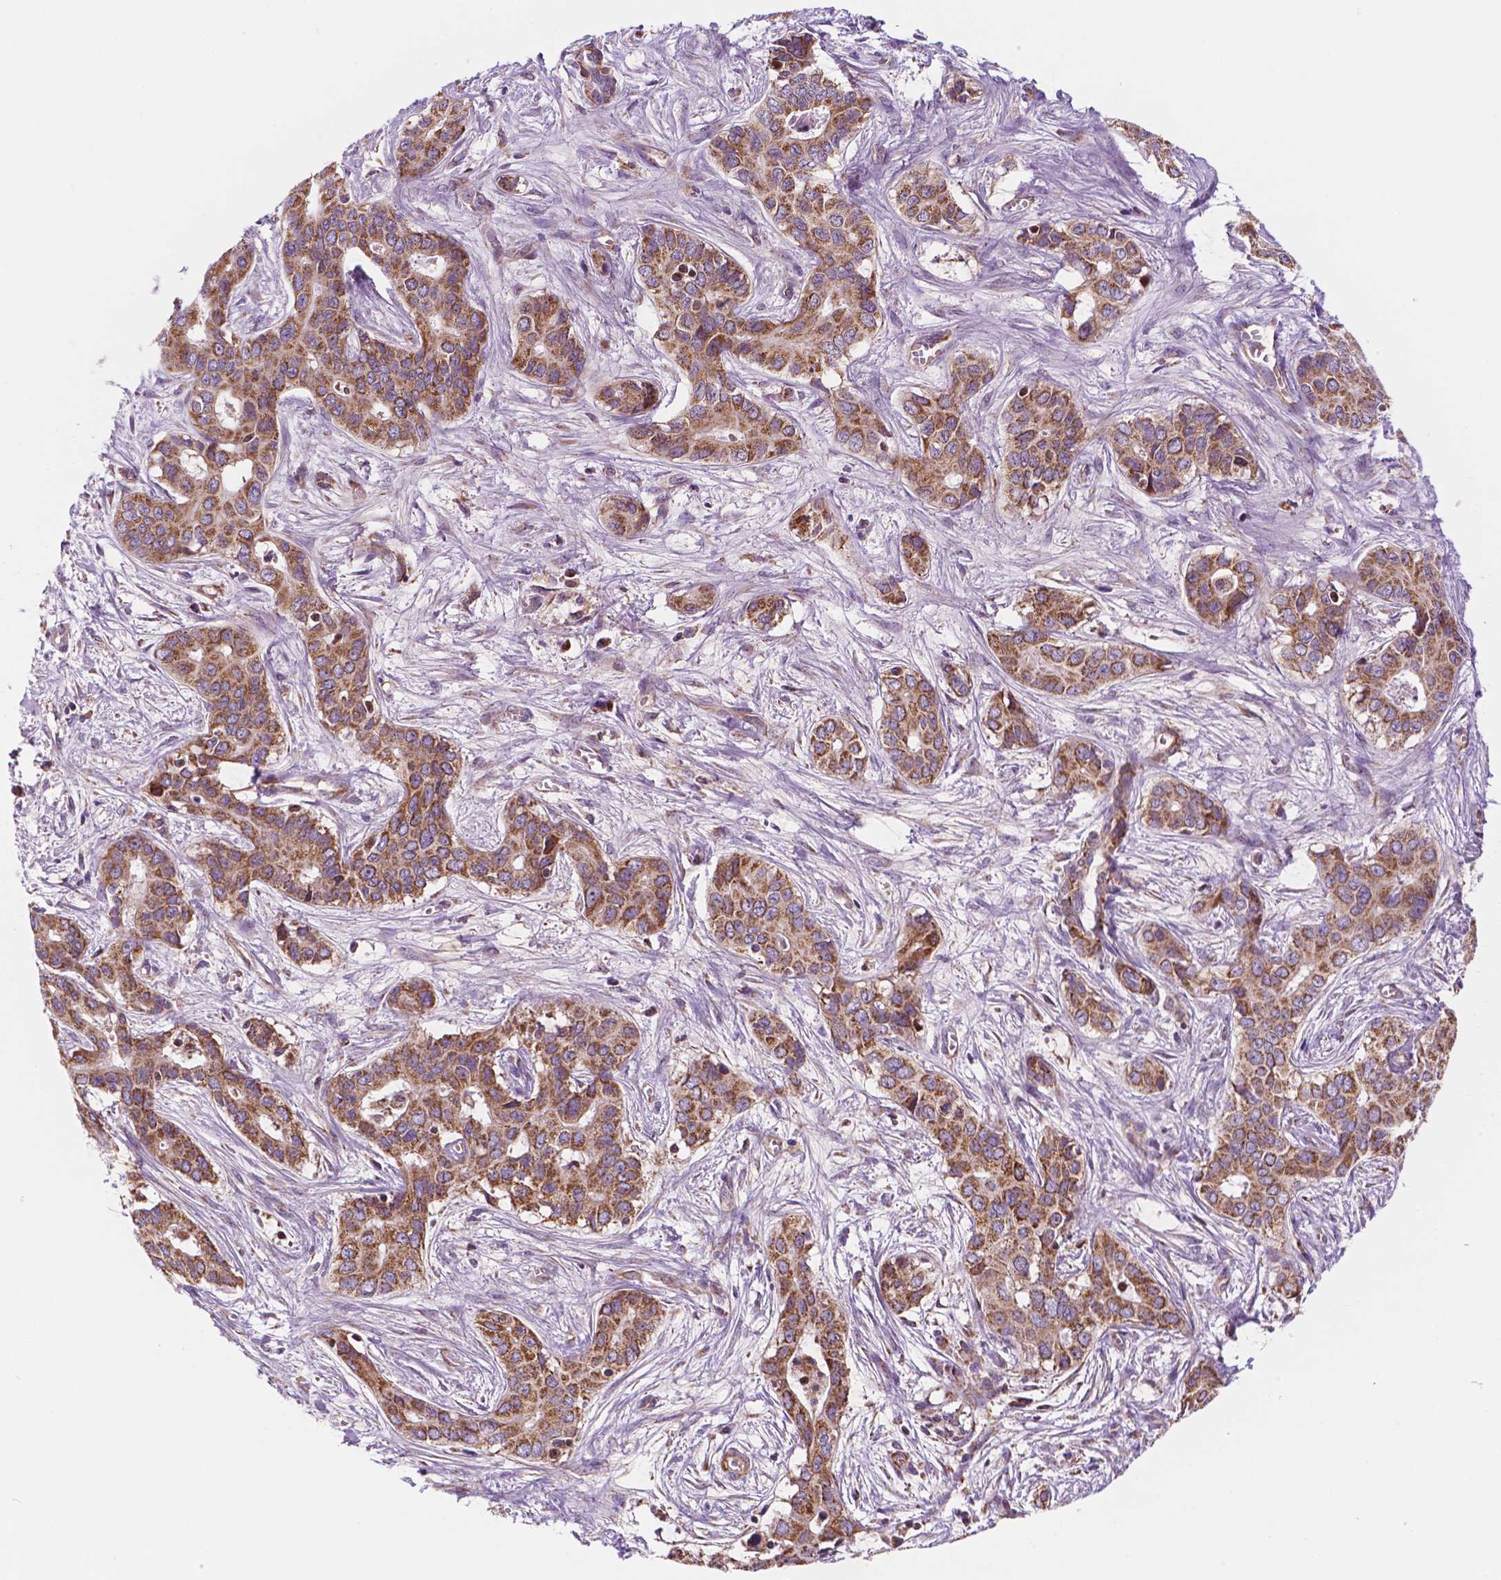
{"staining": {"intensity": "moderate", "quantity": ">75%", "location": "cytoplasmic/membranous"}, "tissue": "liver cancer", "cell_type": "Tumor cells", "image_type": "cancer", "snomed": [{"axis": "morphology", "description": "Cholangiocarcinoma"}, {"axis": "topography", "description": "Liver"}], "caption": "Protein expression analysis of human liver cancer (cholangiocarcinoma) reveals moderate cytoplasmic/membranous expression in about >75% of tumor cells.", "gene": "GEMIN4", "patient": {"sex": "female", "age": 65}}